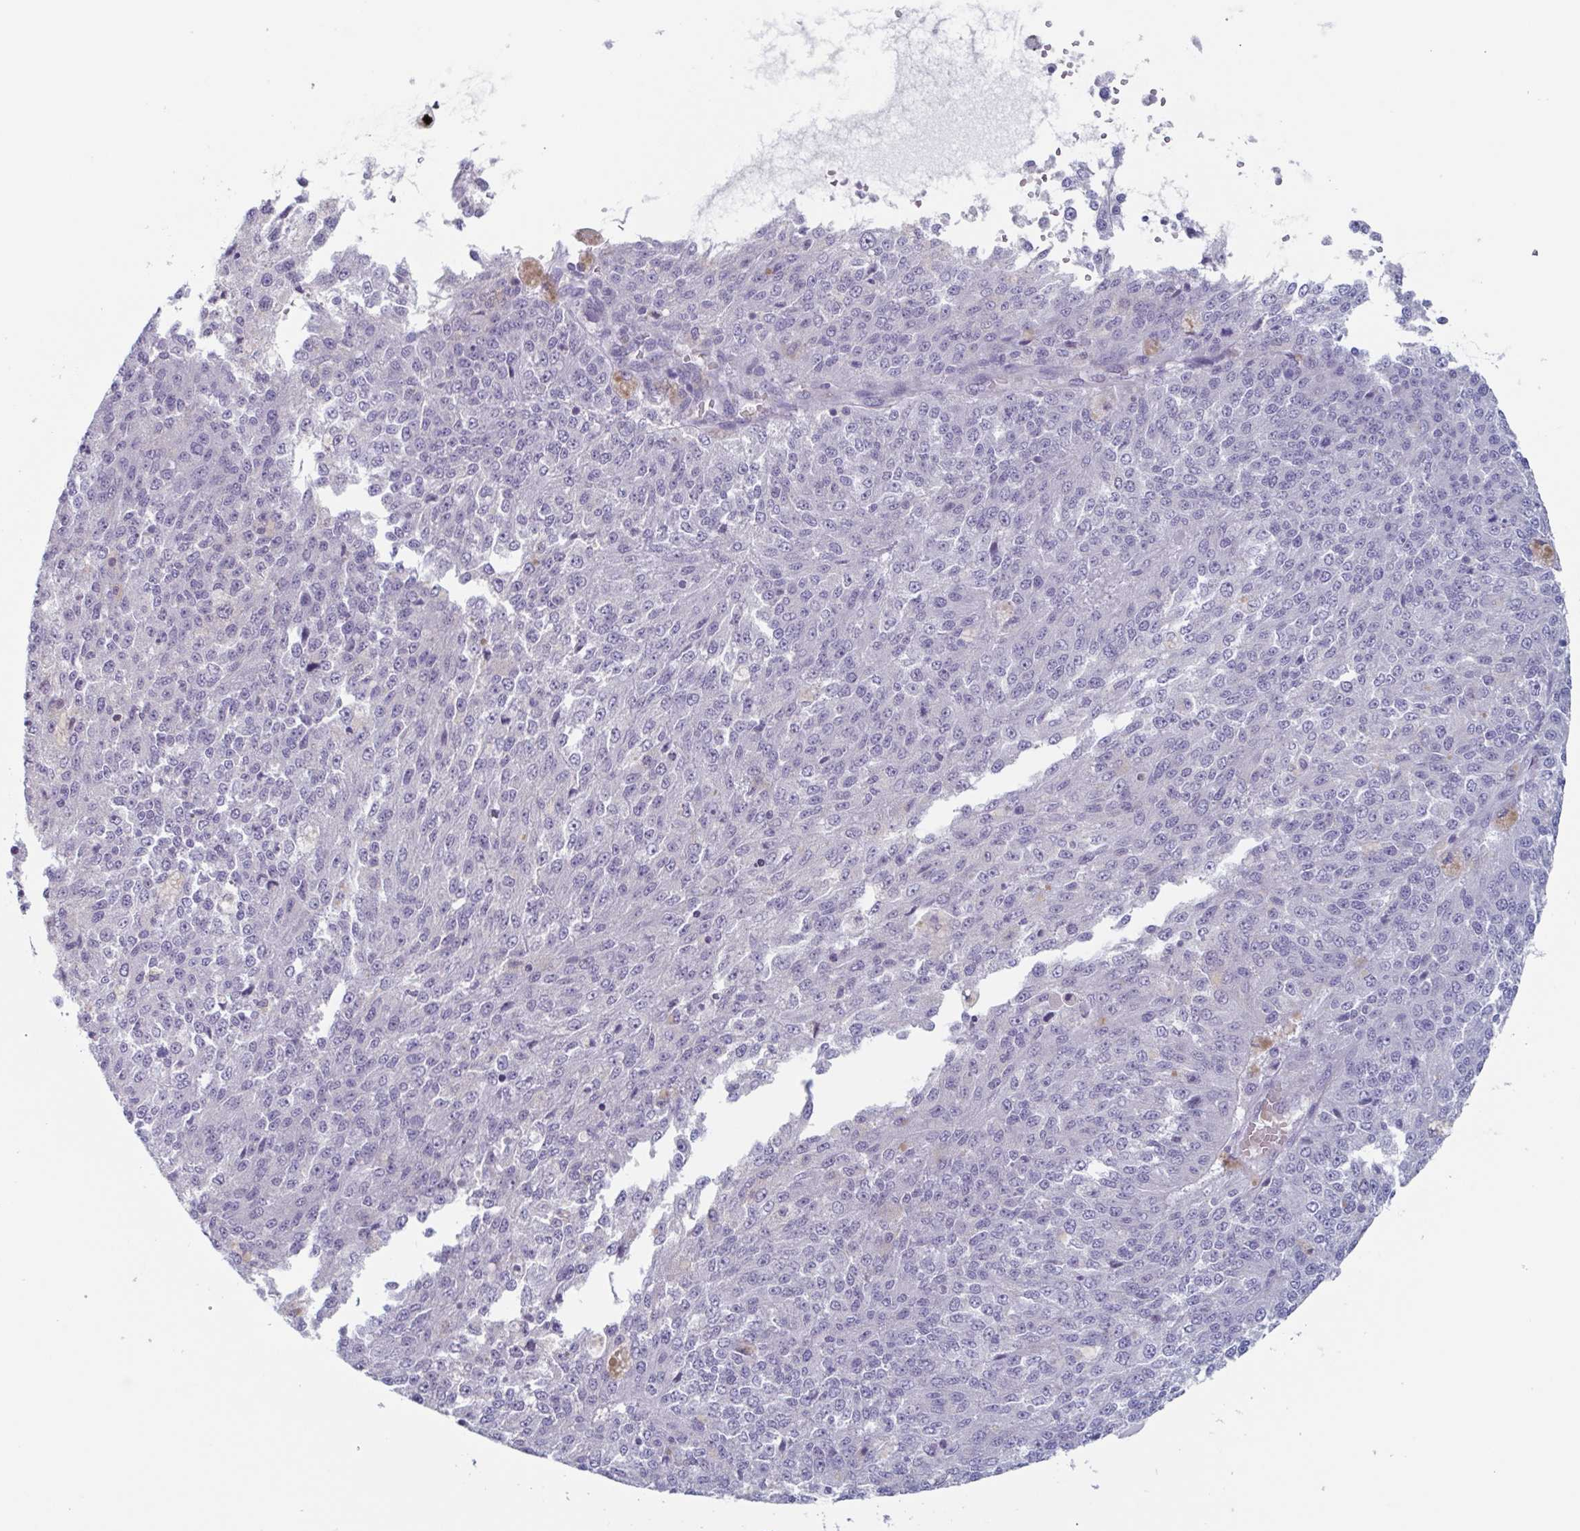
{"staining": {"intensity": "negative", "quantity": "none", "location": "none"}, "tissue": "melanoma", "cell_type": "Tumor cells", "image_type": "cancer", "snomed": [{"axis": "morphology", "description": "Malignant melanoma, Metastatic site"}, {"axis": "topography", "description": "Lymph node"}], "caption": "This image is of malignant melanoma (metastatic site) stained with IHC to label a protein in brown with the nuclei are counter-stained blue. There is no expression in tumor cells.", "gene": "BPI", "patient": {"sex": "female", "age": 64}}